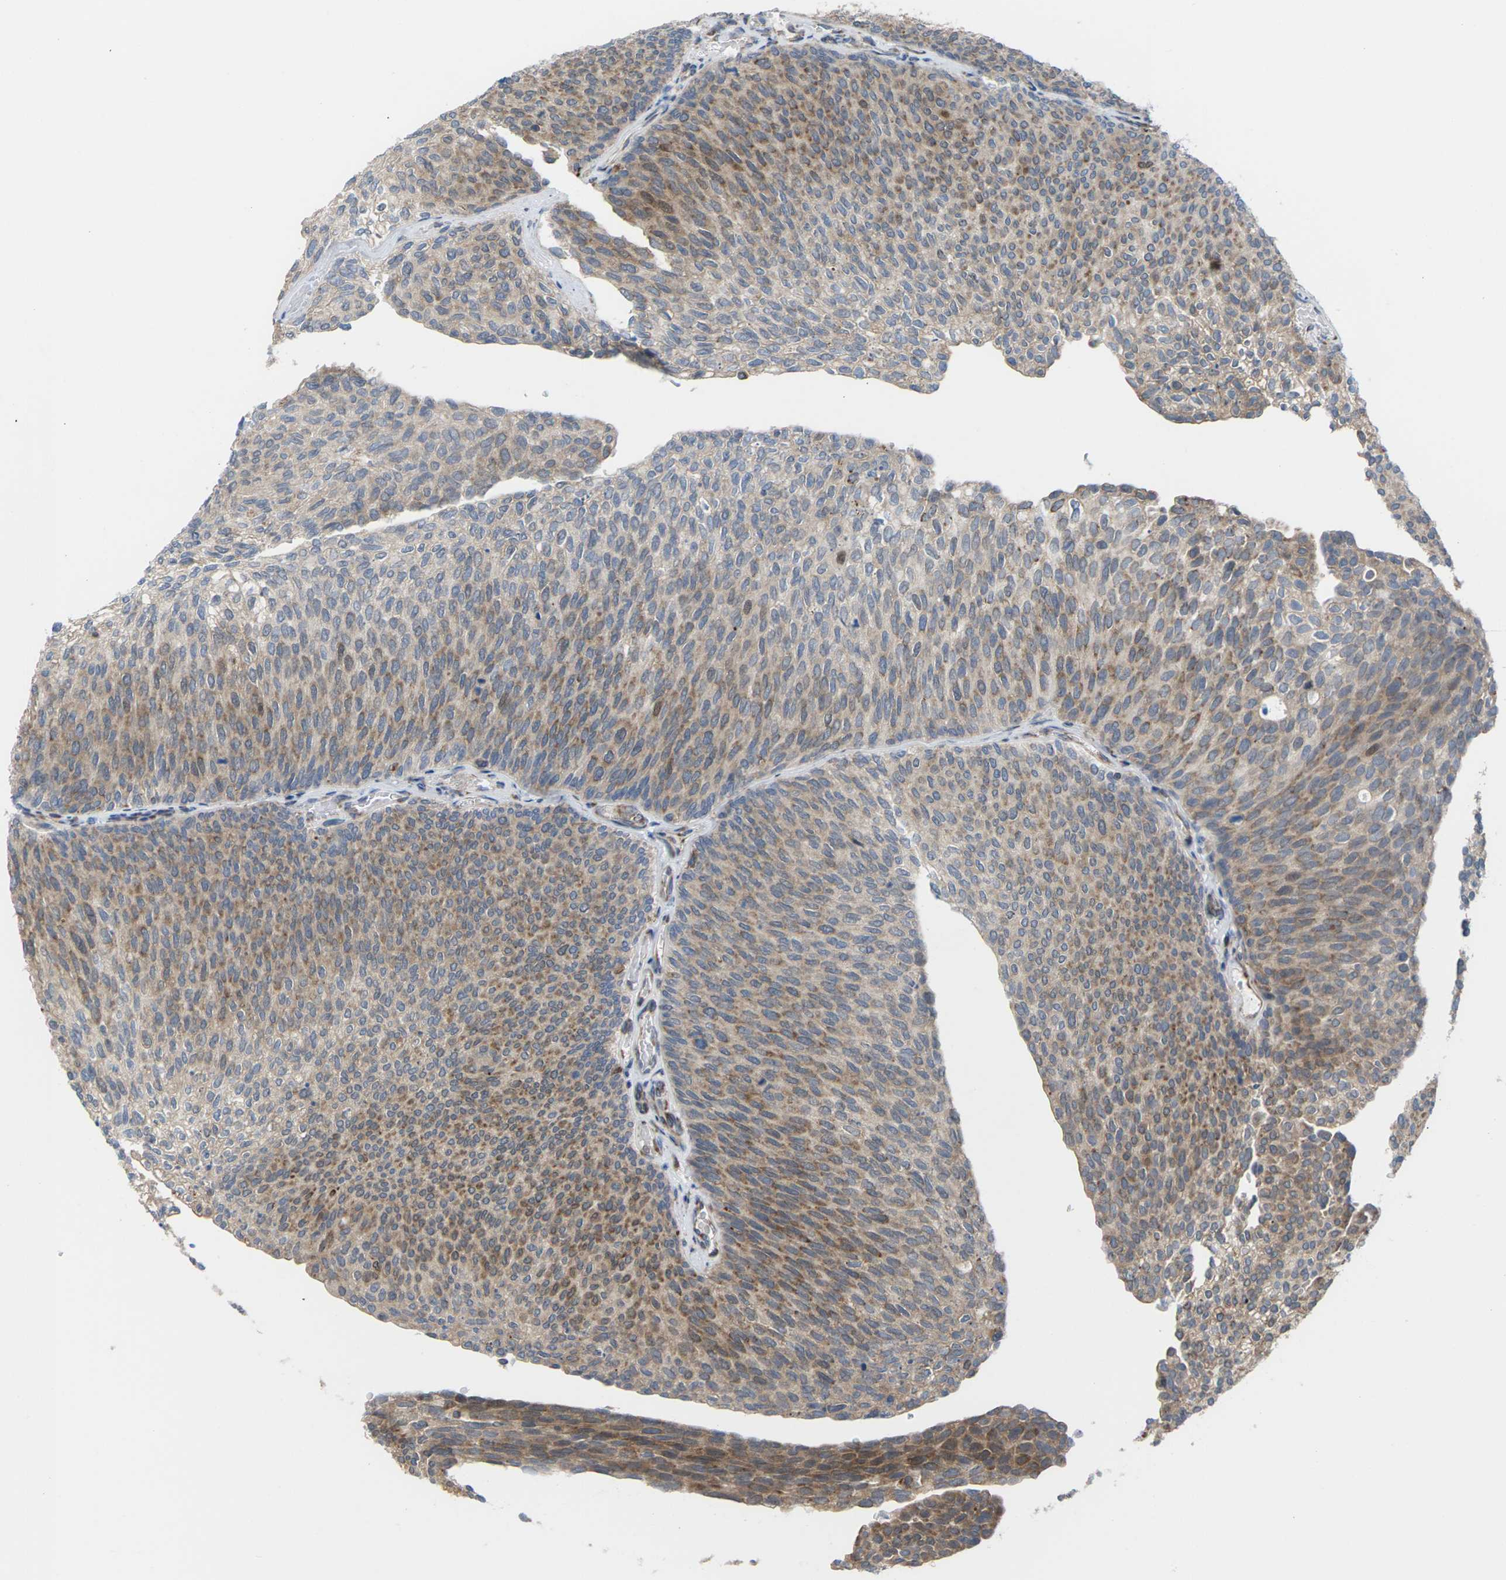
{"staining": {"intensity": "weak", "quantity": "25%-75%", "location": "cytoplasmic/membranous"}, "tissue": "urothelial cancer", "cell_type": "Tumor cells", "image_type": "cancer", "snomed": [{"axis": "morphology", "description": "Urothelial carcinoma, Low grade"}, {"axis": "topography", "description": "Urinary bladder"}], "caption": "An image of human urothelial carcinoma (low-grade) stained for a protein reveals weak cytoplasmic/membranous brown staining in tumor cells.", "gene": "PDZK1IP1", "patient": {"sex": "female", "age": 79}}